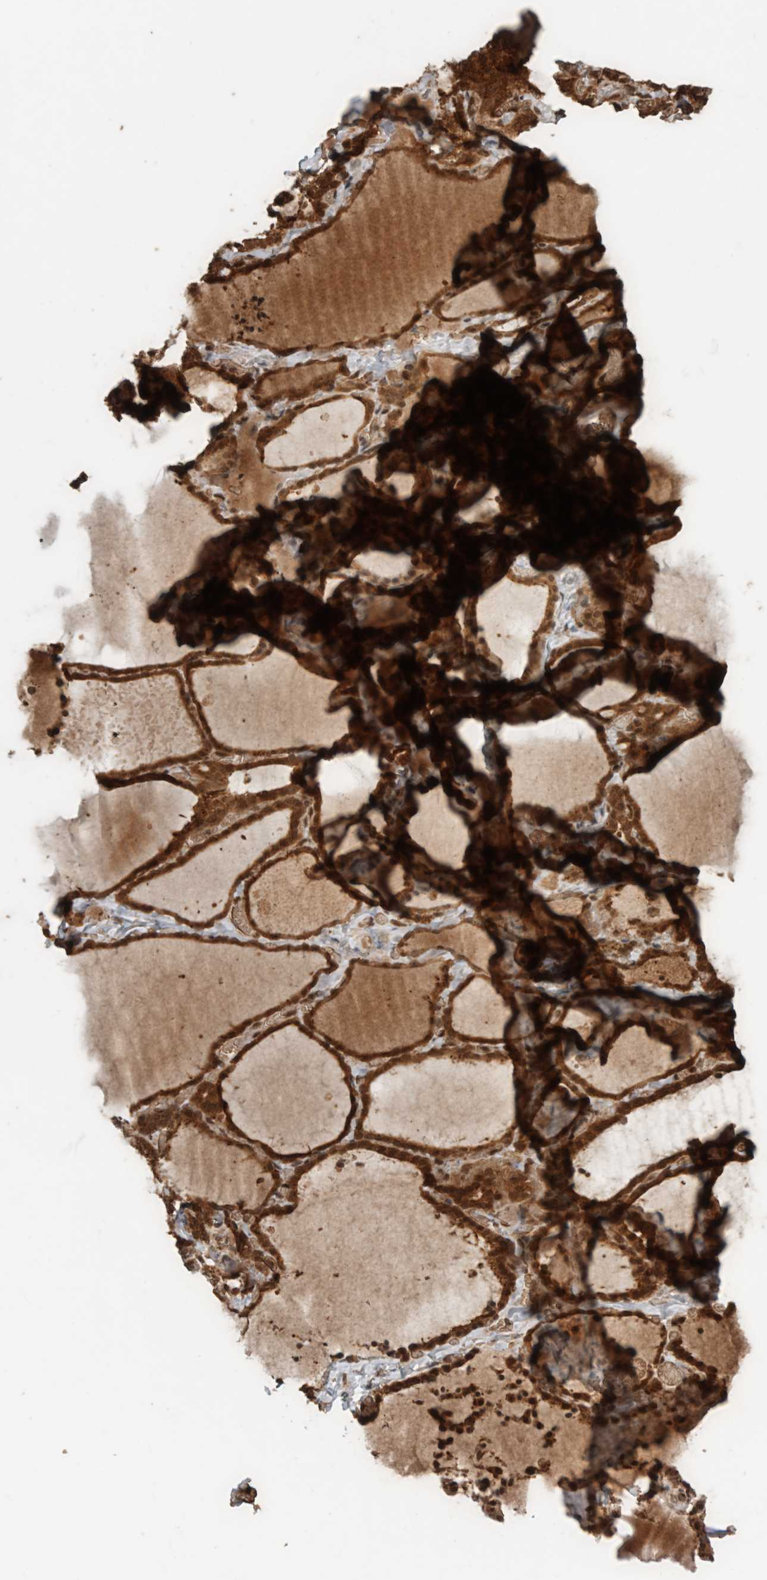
{"staining": {"intensity": "strong", "quantity": ">75%", "location": "cytoplasmic/membranous,nuclear"}, "tissue": "thyroid gland", "cell_type": "Glandular cells", "image_type": "normal", "snomed": [{"axis": "morphology", "description": "Normal tissue, NOS"}, {"axis": "topography", "description": "Thyroid gland"}], "caption": "A brown stain labels strong cytoplasmic/membranous,nuclear expression of a protein in glandular cells of unremarkable human thyroid gland.", "gene": "CNTROB", "patient": {"sex": "female", "age": 22}}